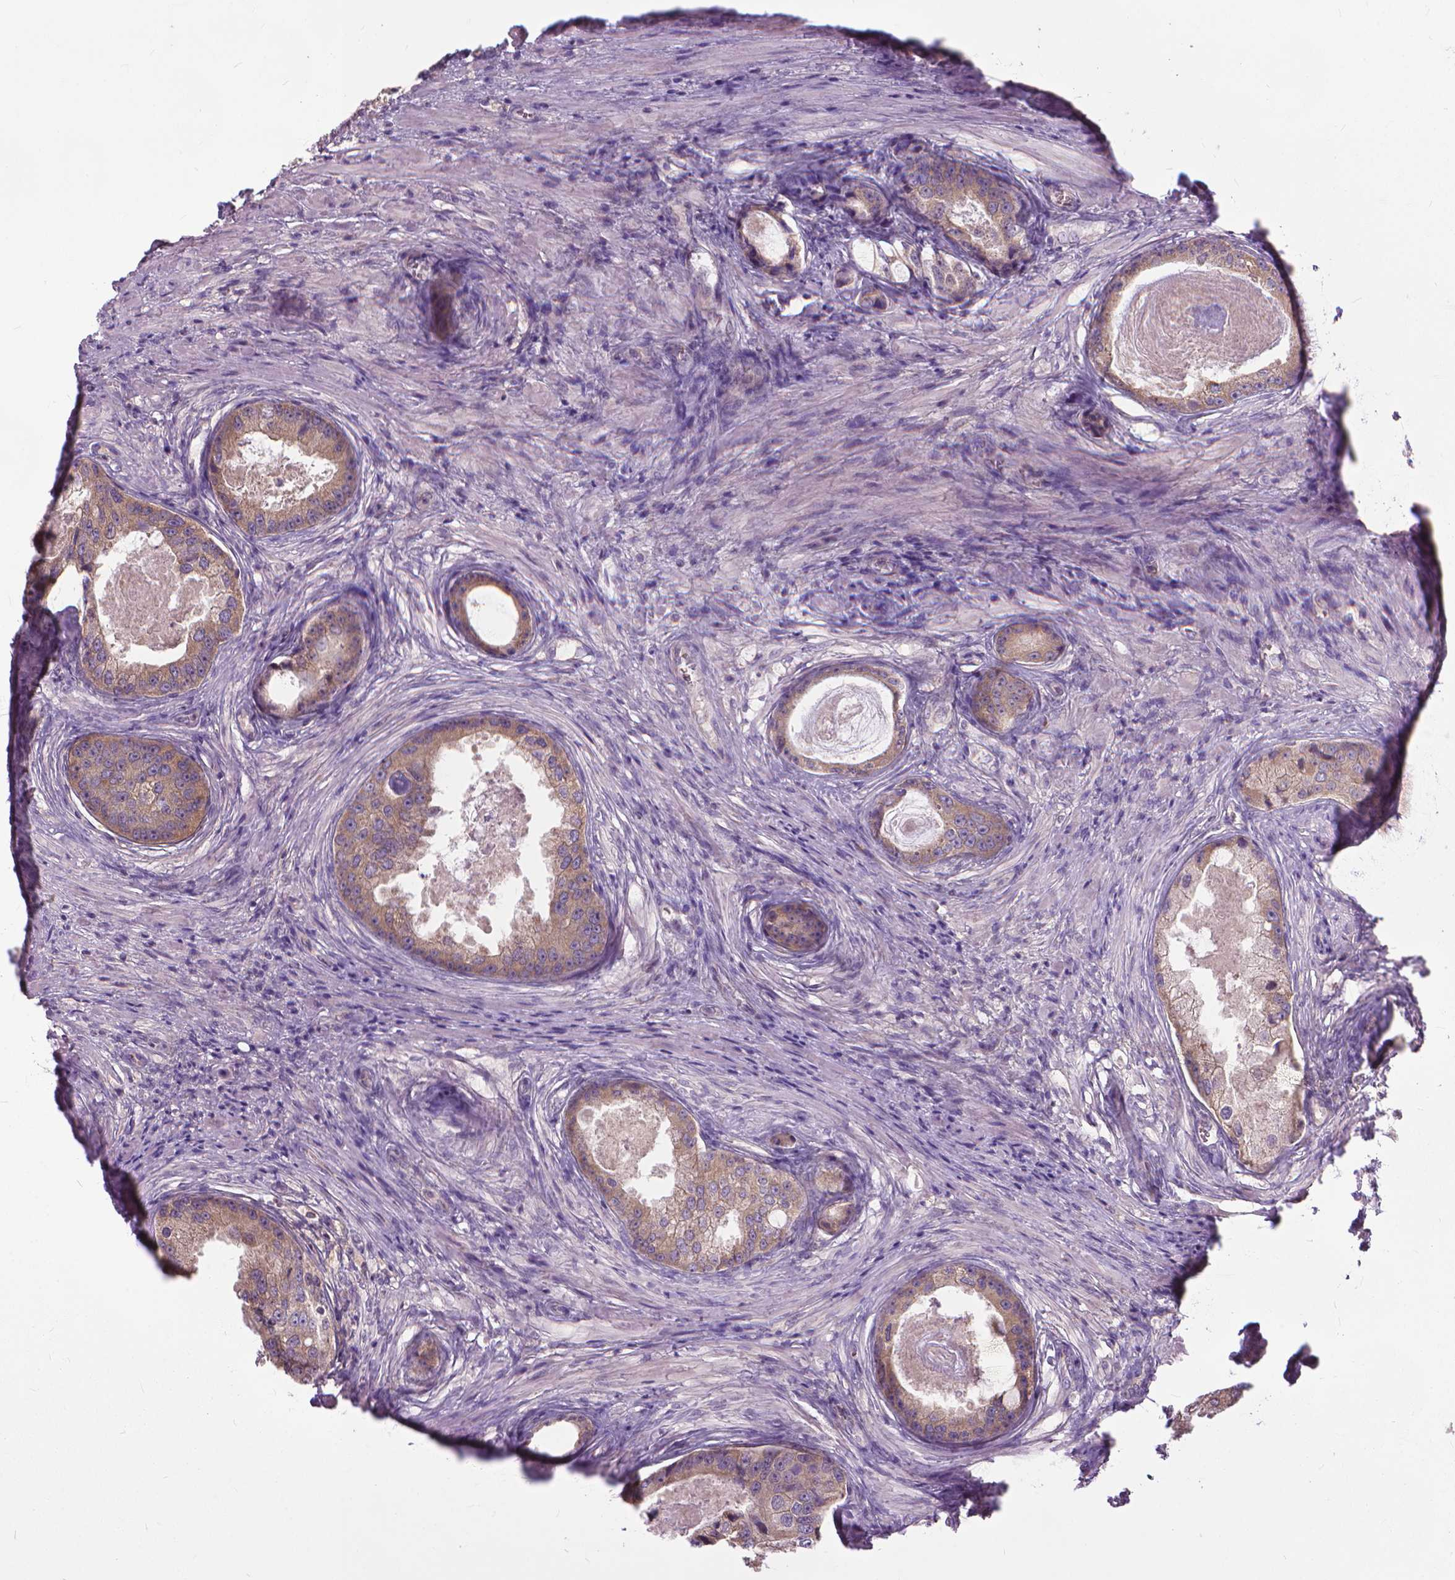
{"staining": {"intensity": "moderate", "quantity": "25%-75%", "location": "cytoplasmic/membranous"}, "tissue": "prostate cancer", "cell_type": "Tumor cells", "image_type": "cancer", "snomed": [{"axis": "morphology", "description": "Adenocarcinoma, Low grade"}, {"axis": "topography", "description": "Prostate"}], "caption": "Prostate adenocarcinoma (low-grade) was stained to show a protein in brown. There is medium levels of moderate cytoplasmic/membranous staining in about 25%-75% of tumor cells.", "gene": "NUDT1", "patient": {"sex": "male", "age": 68}}